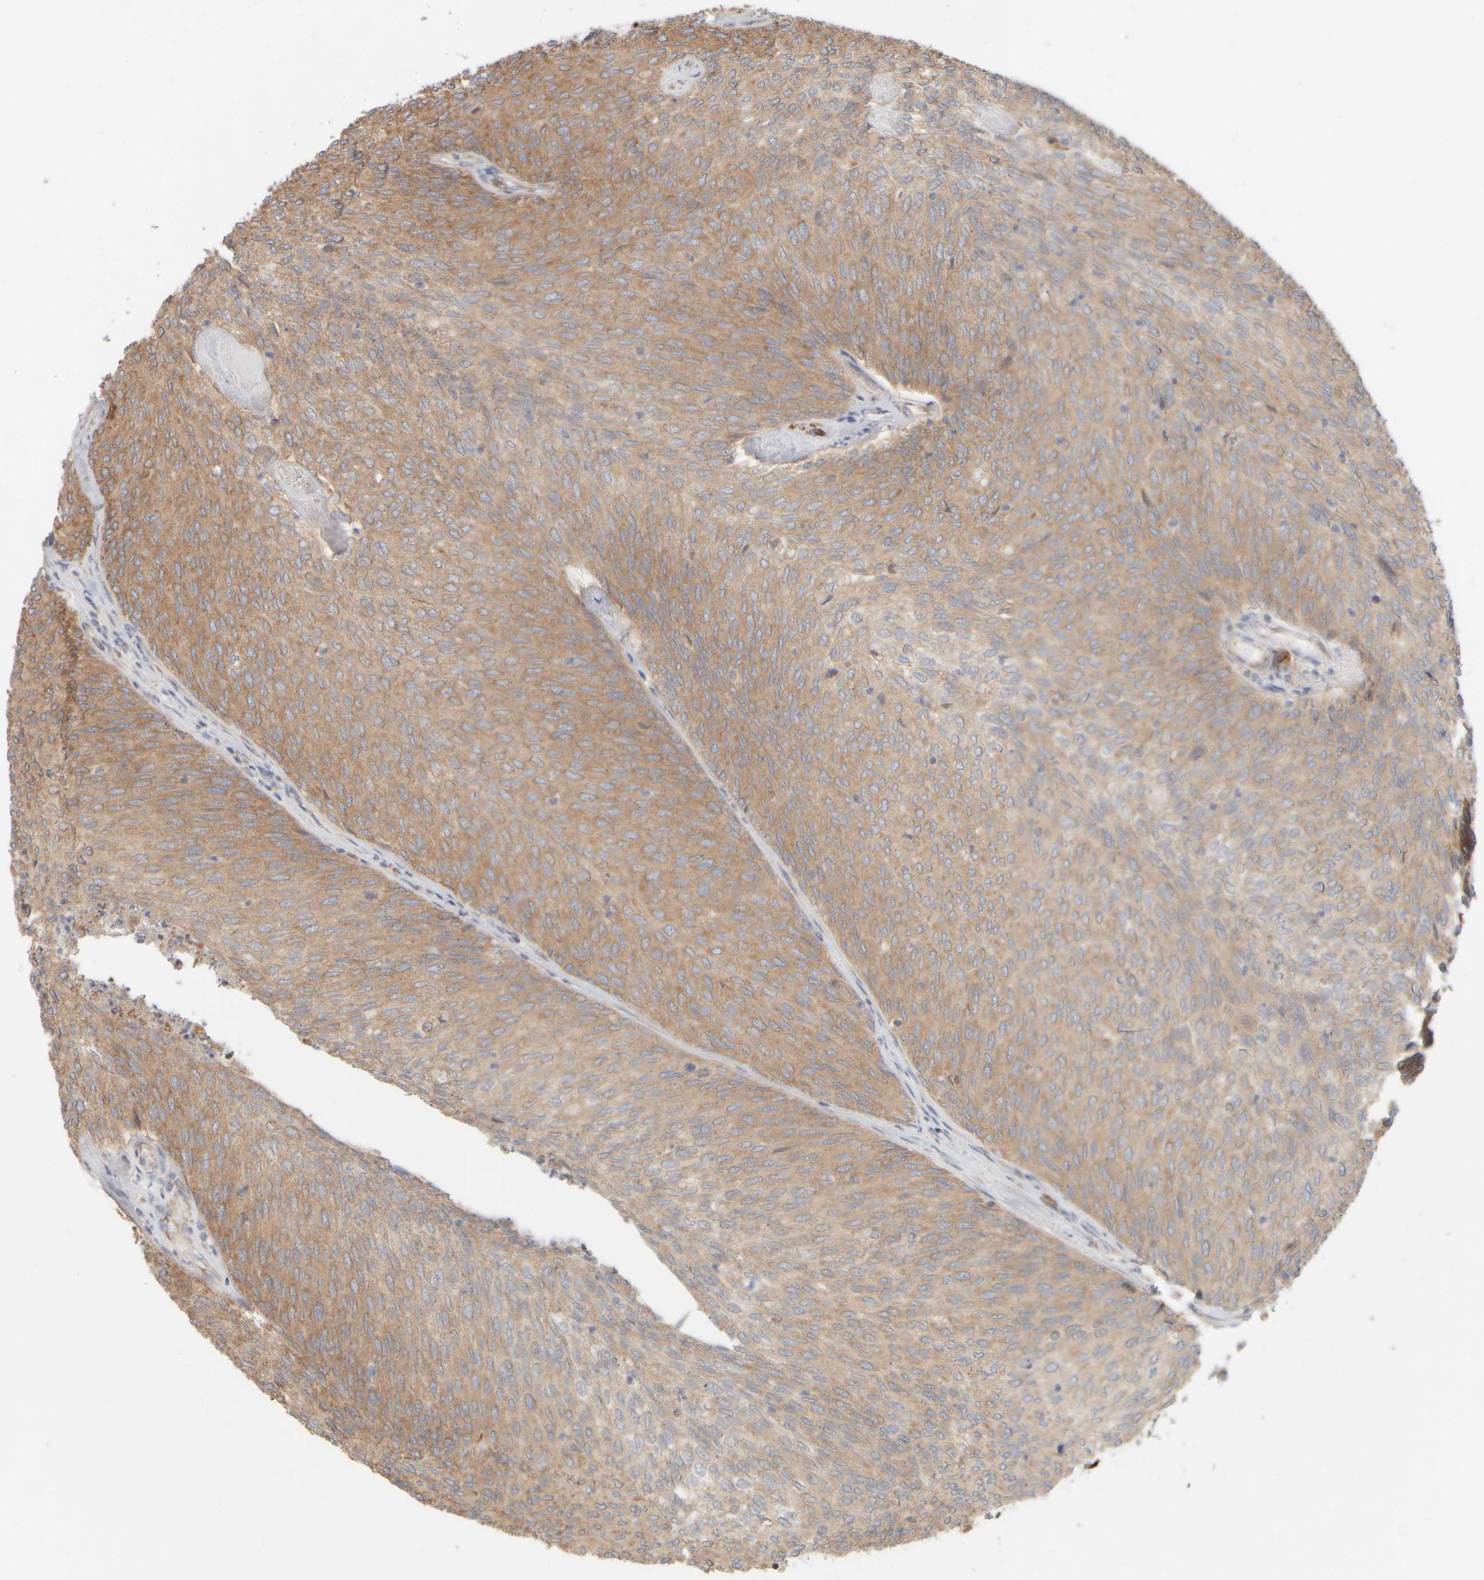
{"staining": {"intensity": "weak", "quantity": ">75%", "location": "cytoplasmic/membranous"}, "tissue": "urothelial cancer", "cell_type": "Tumor cells", "image_type": "cancer", "snomed": [{"axis": "morphology", "description": "Urothelial carcinoma, Low grade"}, {"axis": "topography", "description": "Urinary bladder"}], "caption": "Protein expression analysis of urothelial carcinoma (low-grade) demonstrates weak cytoplasmic/membranous expression in about >75% of tumor cells.", "gene": "EIF2B3", "patient": {"sex": "female", "age": 79}}